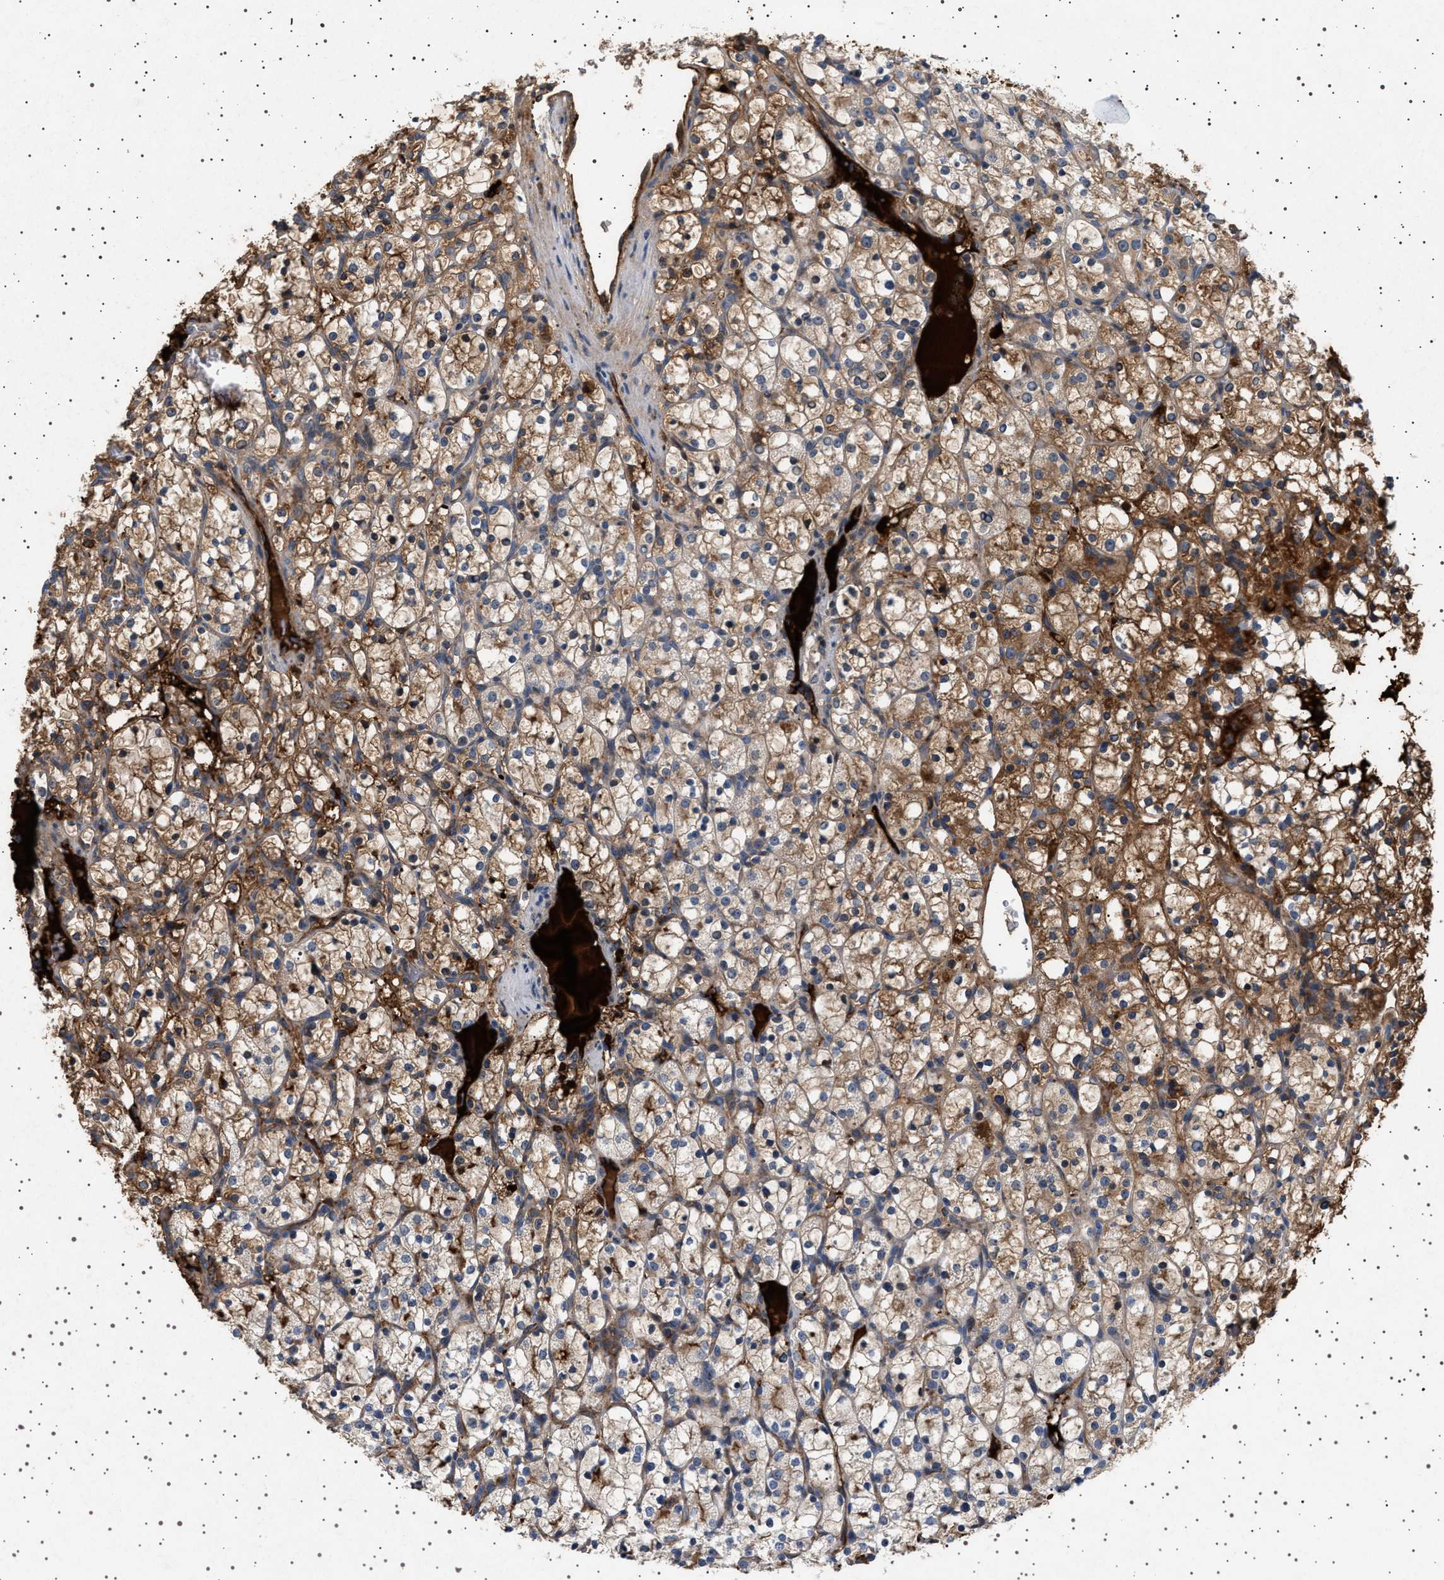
{"staining": {"intensity": "moderate", "quantity": ">75%", "location": "cytoplasmic/membranous"}, "tissue": "renal cancer", "cell_type": "Tumor cells", "image_type": "cancer", "snomed": [{"axis": "morphology", "description": "Adenocarcinoma, NOS"}, {"axis": "topography", "description": "Kidney"}], "caption": "Renal cancer (adenocarcinoma) stained with a protein marker shows moderate staining in tumor cells.", "gene": "FICD", "patient": {"sex": "female", "age": 69}}